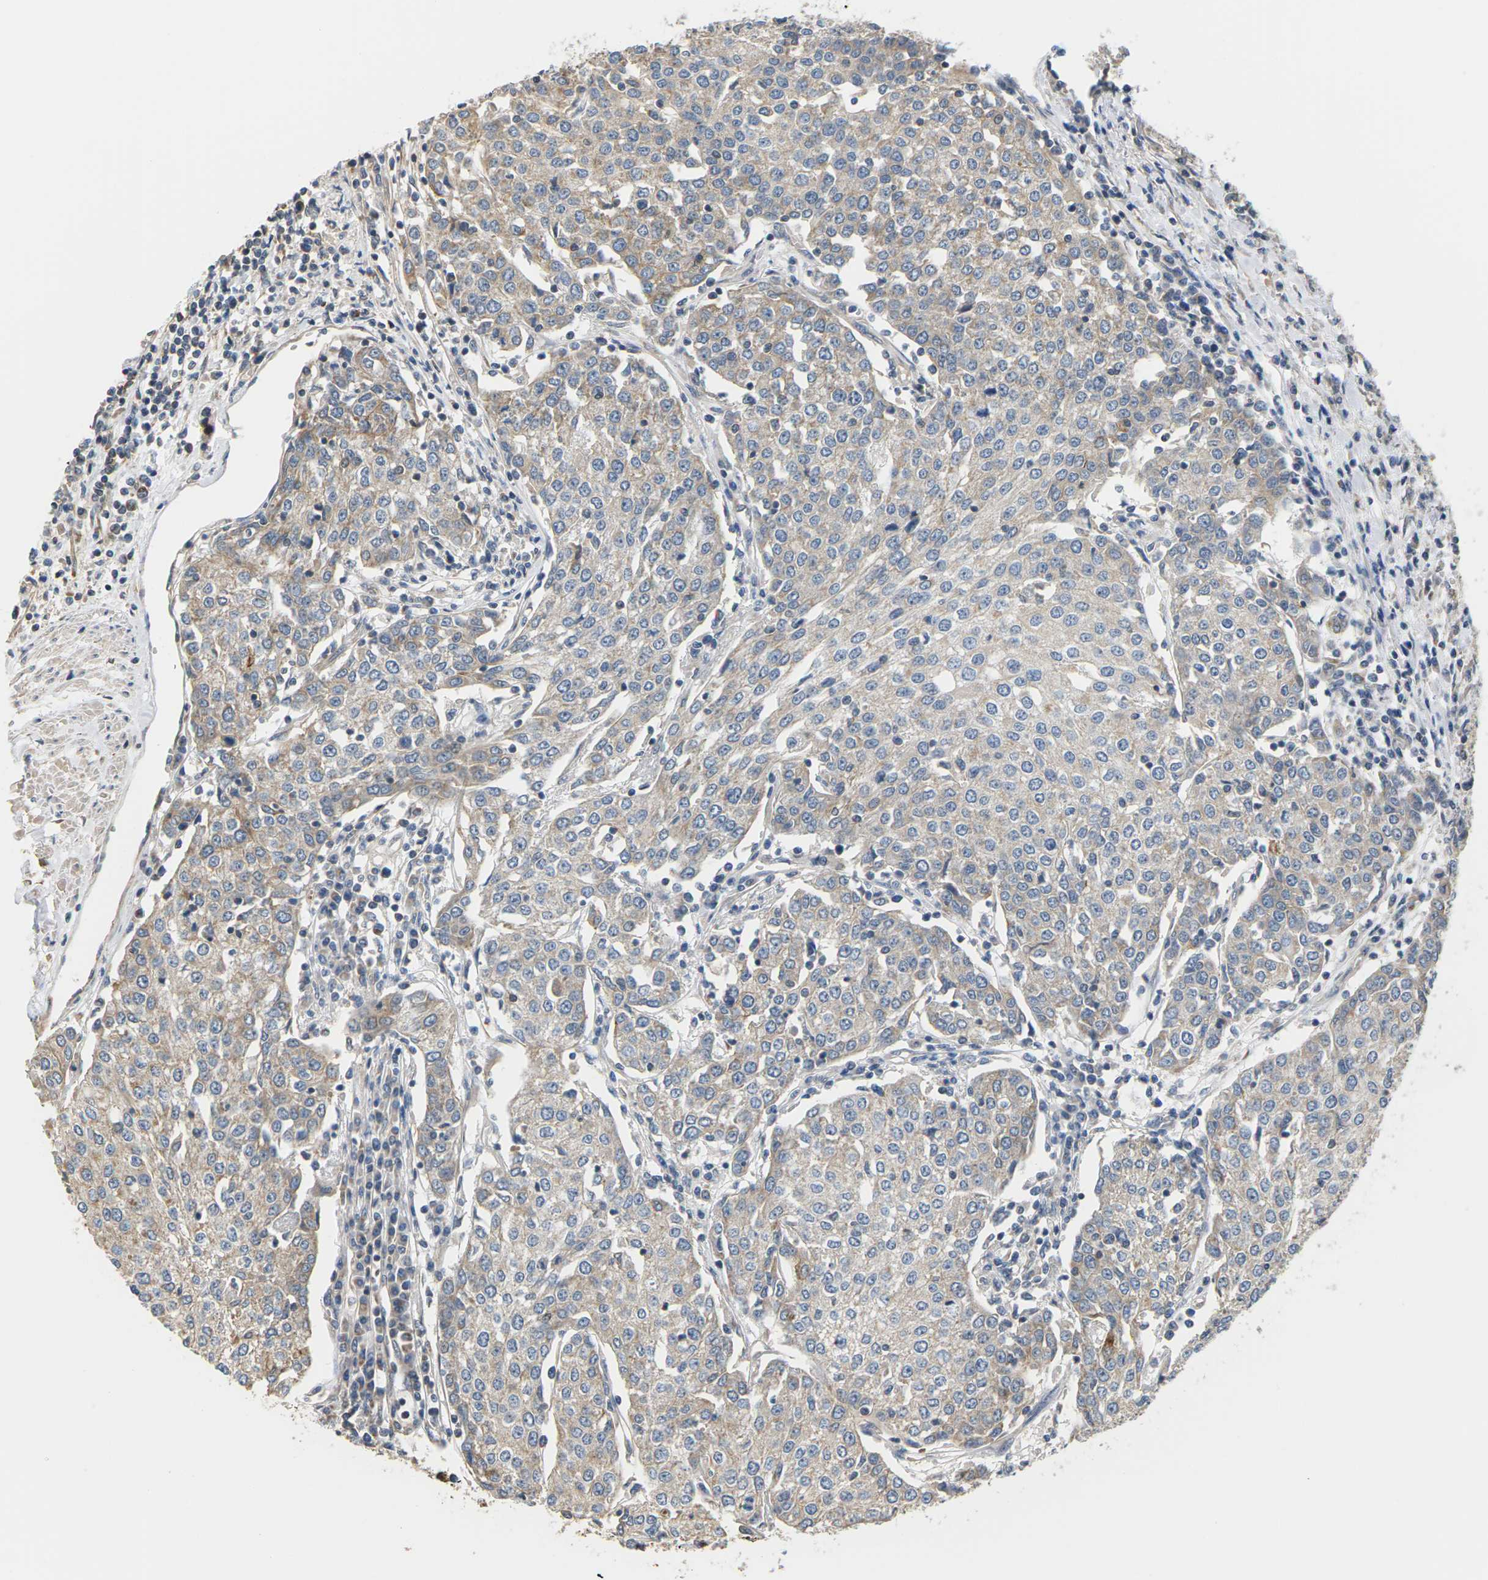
{"staining": {"intensity": "moderate", "quantity": "<25%", "location": "cytoplasmic/membranous"}, "tissue": "urothelial cancer", "cell_type": "Tumor cells", "image_type": "cancer", "snomed": [{"axis": "morphology", "description": "Urothelial carcinoma, High grade"}, {"axis": "topography", "description": "Urinary bladder"}], "caption": "Immunohistochemistry (IHC) (DAB) staining of human urothelial cancer demonstrates moderate cytoplasmic/membranous protein staining in about <25% of tumor cells.", "gene": "PCDHB4", "patient": {"sex": "female", "age": 85}}